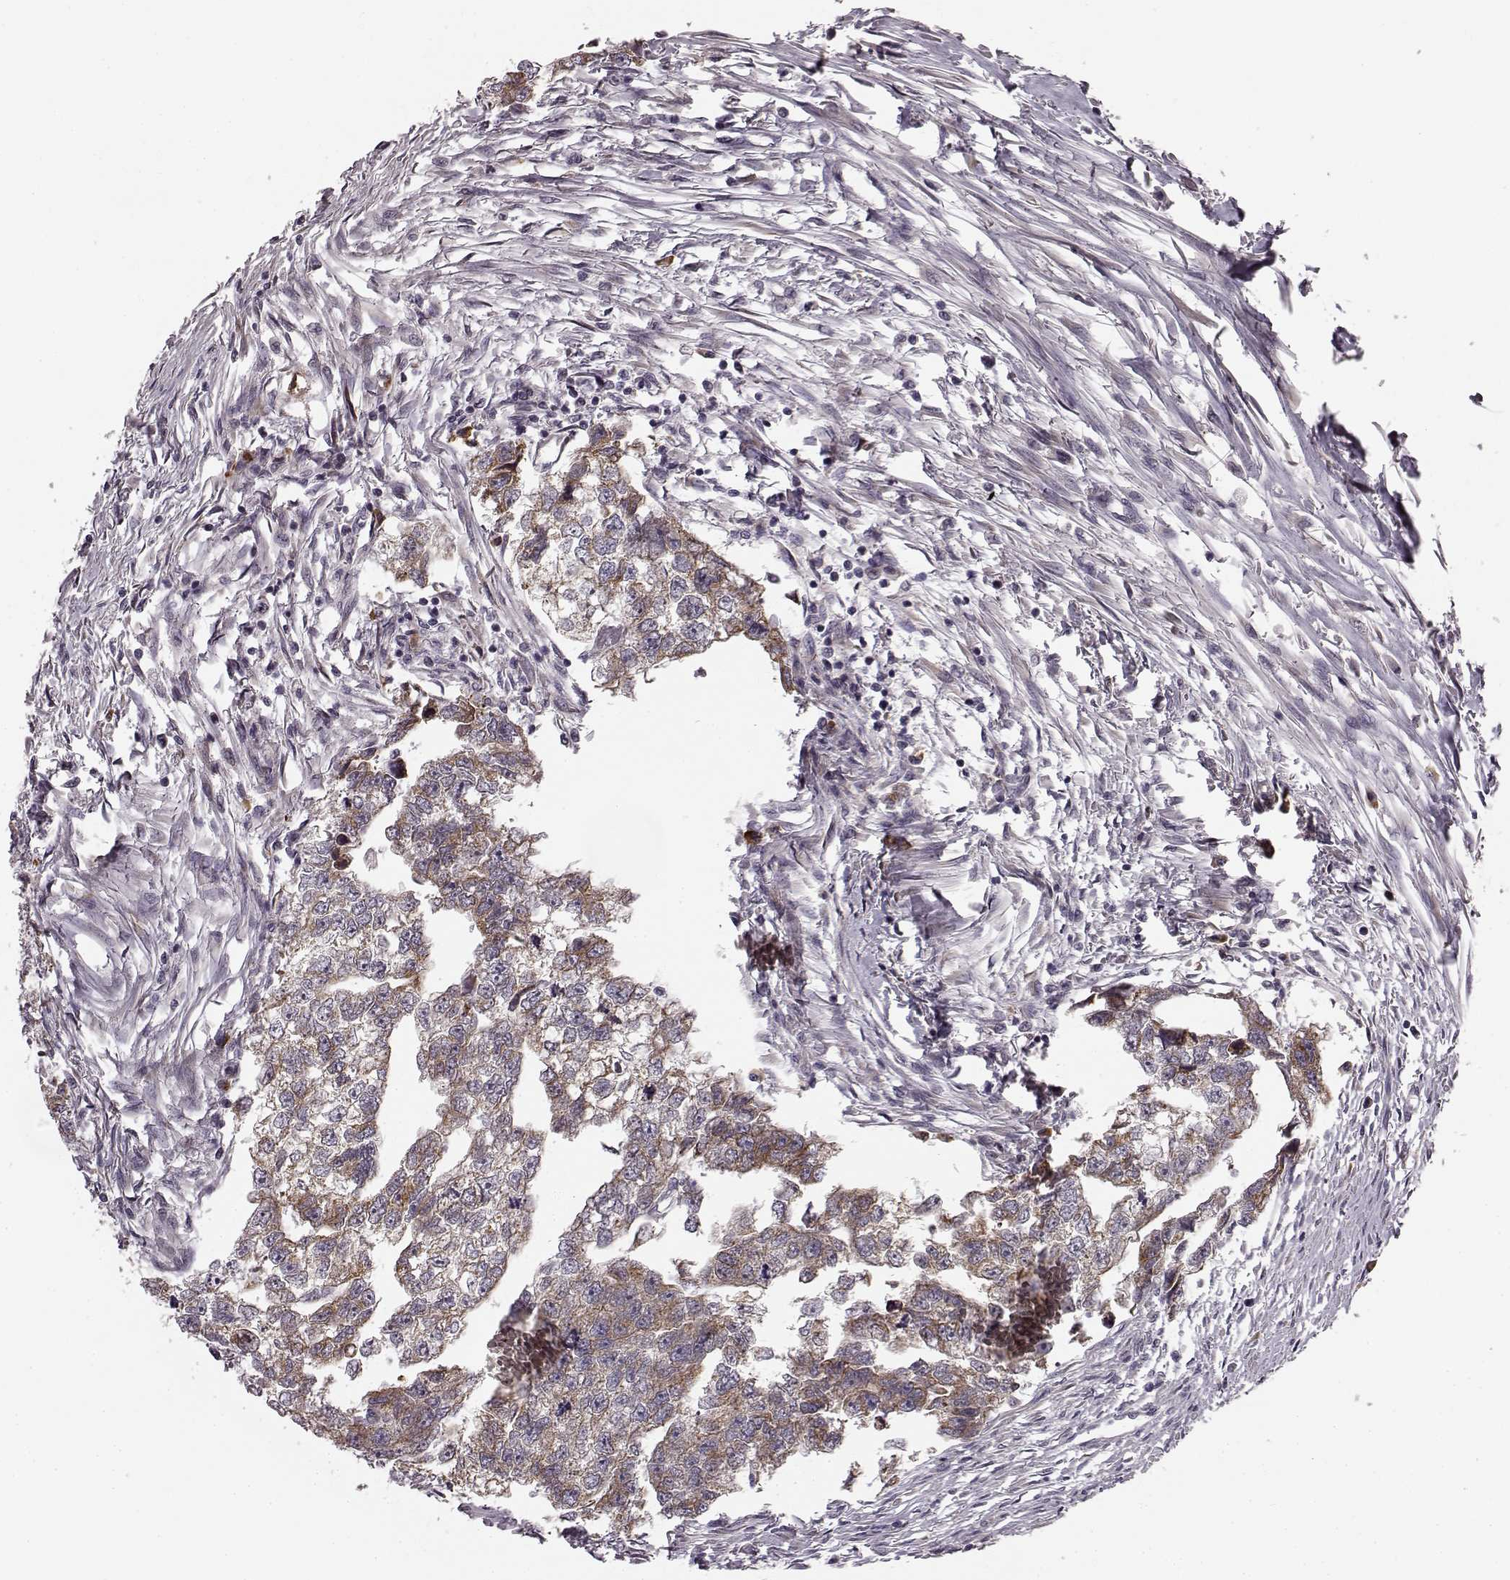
{"staining": {"intensity": "moderate", "quantity": "25%-75%", "location": "cytoplasmic/membranous"}, "tissue": "testis cancer", "cell_type": "Tumor cells", "image_type": "cancer", "snomed": [{"axis": "morphology", "description": "Carcinoma, Embryonal, NOS"}, {"axis": "morphology", "description": "Teratoma, malignant, NOS"}, {"axis": "topography", "description": "Testis"}], "caption": "Testis cancer (teratoma (malignant)) stained with DAB immunohistochemistry reveals medium levels of moderate cytoplasmic/membranous expression in about 25%-75% of tumor cells.", "gene": "FAM234B", "patient": {"sex": "male", "age": 44}}